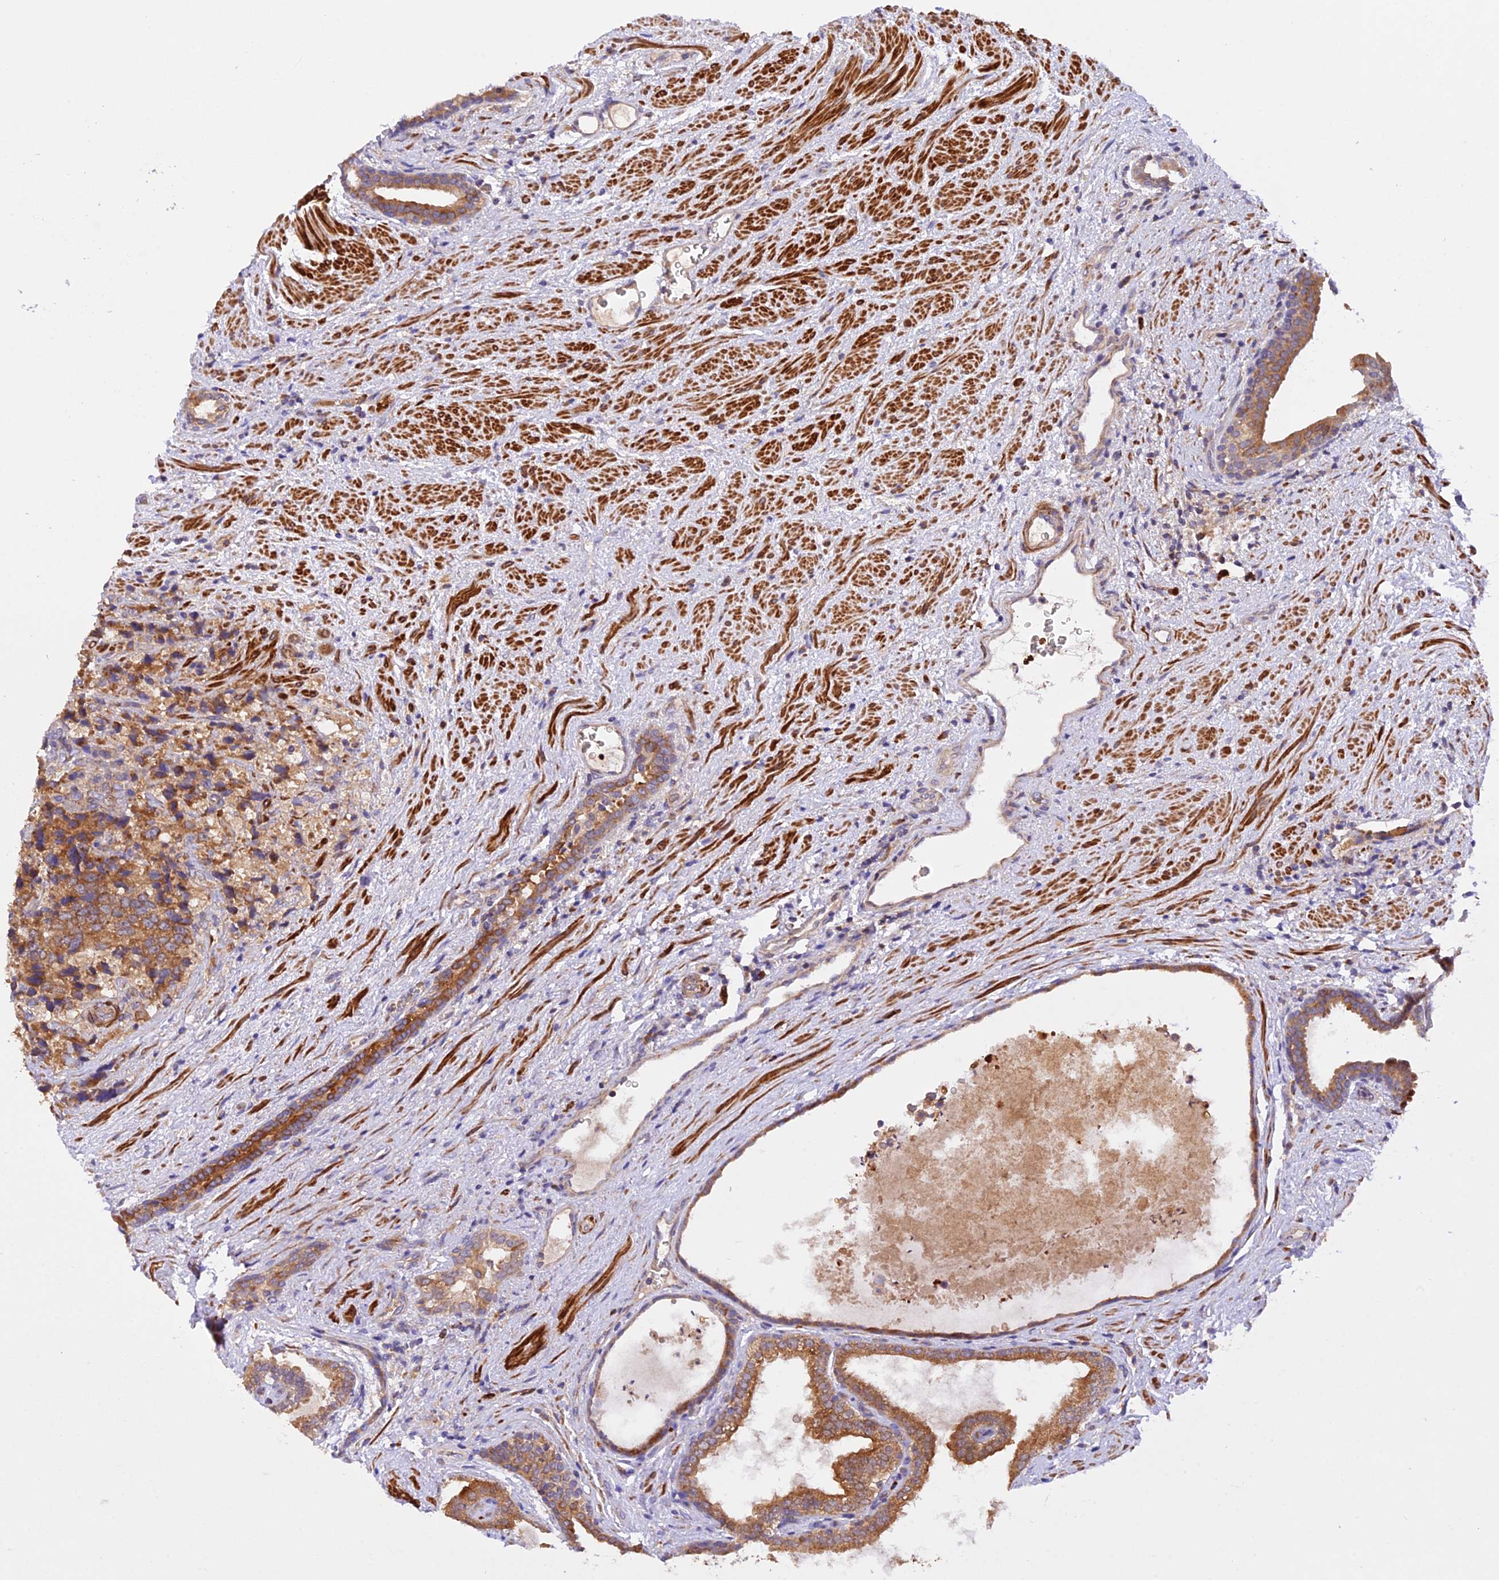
{"staining": {"intensity": "moderate", "quantity": ">75%", "location": "cytoplasmic/membranous"}, "tissue": "prostate cancer", "cell_type": "Tumor cells", "image_type": "cancer", "snomed": [{"axis": "morphology", "description": "Adenocarcinoma, High grade"}, {"axis": "topography", "description": "Prostate"}], "caption": "The photomicrograph displays immunohistochemical staining of prostate cancer. There is moderate cytoplasmic/membranous positivity is present in about >75% of tumor cells.", "gene": "WDFY4", "patient": {"sex": "male", "age": 70}}